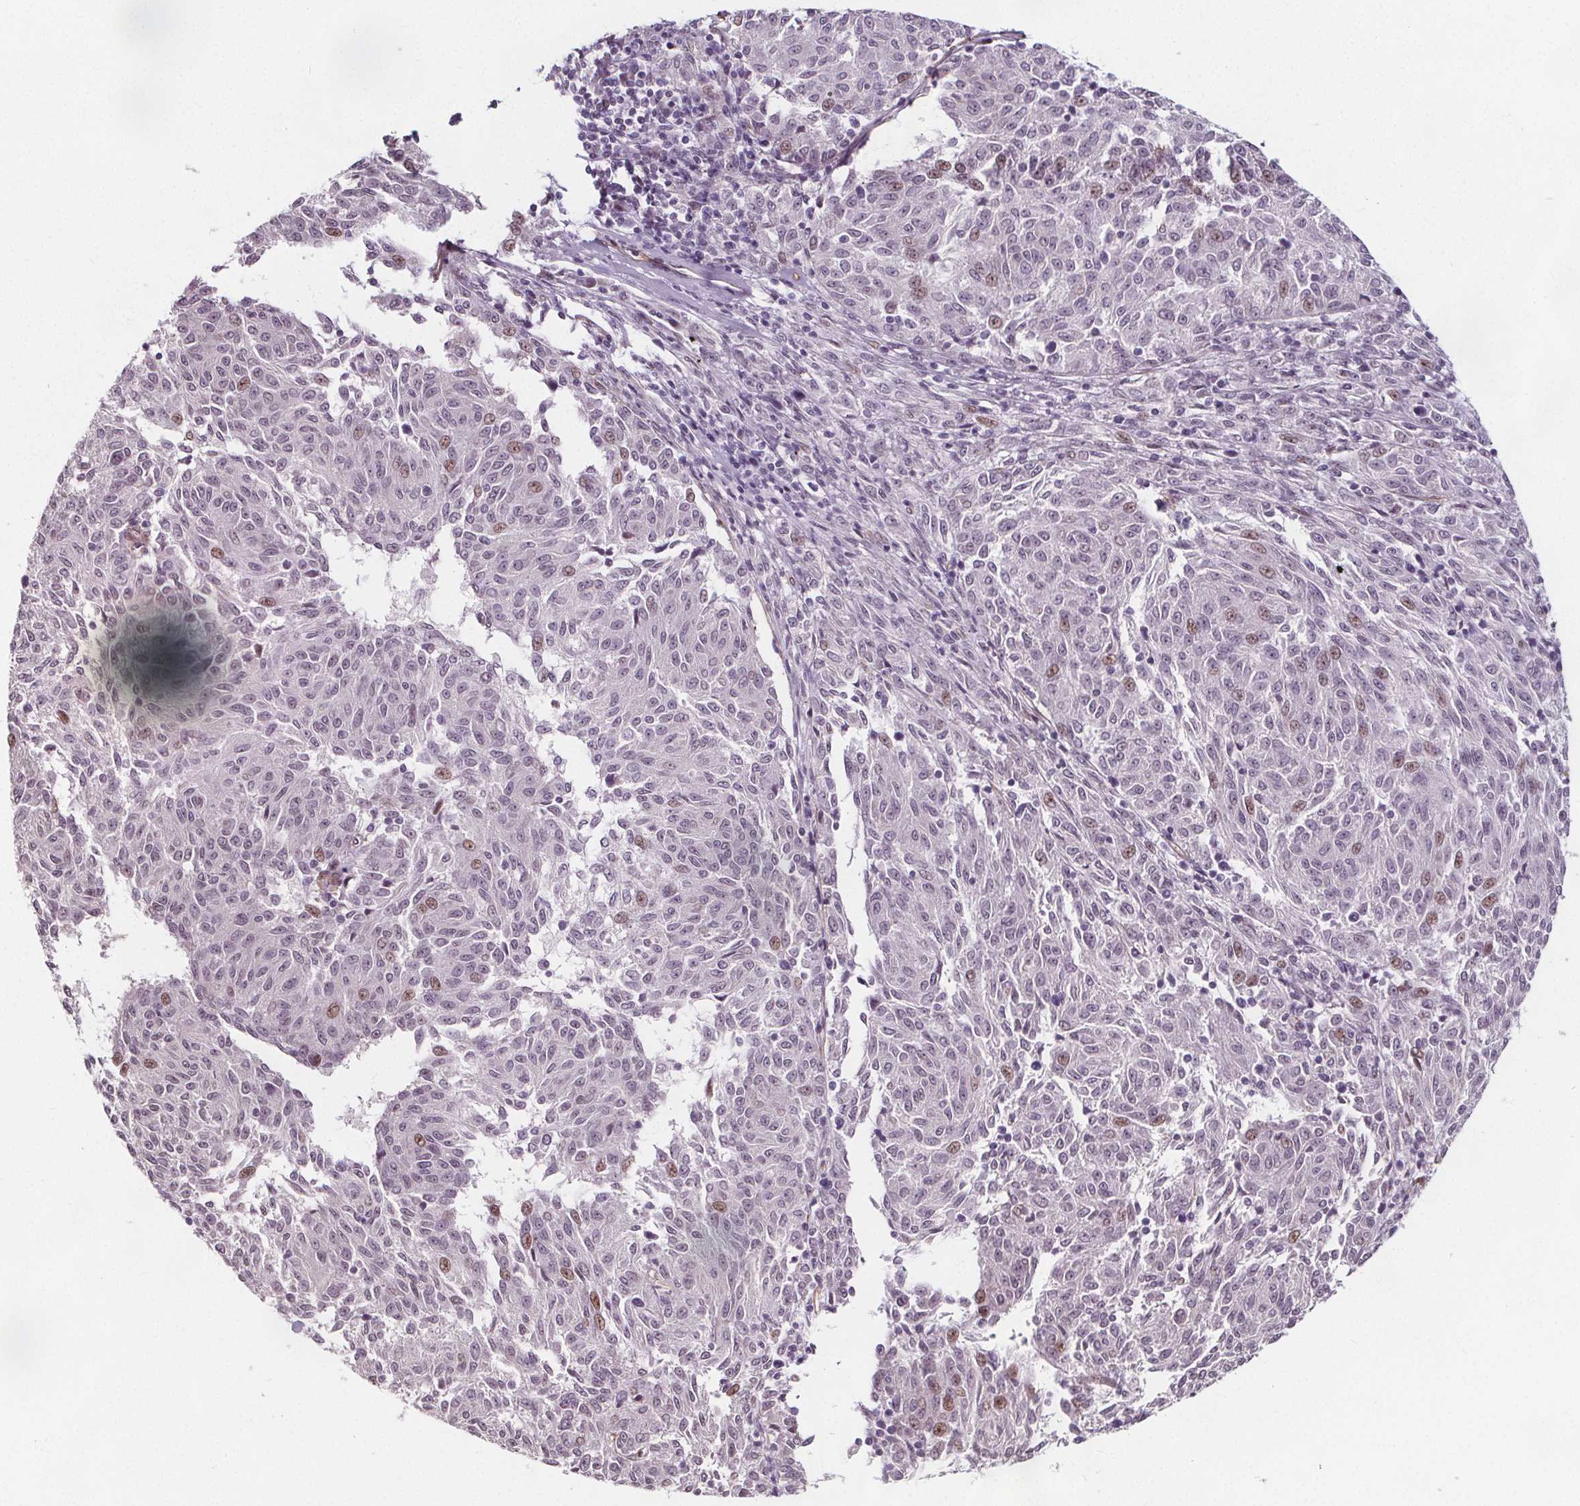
{"staining": {"intensity": "weak", "quantity": "<25%", "location": "nuclear"}, "tissue": "melanoma", "cell_type": "Tumor cells", "image_type": "cancer", "snomed": [{"axis": "morphology", "description": "Malignant melanoma, NOS"}, {"axis": "topography", "description": "Skin"}], "caption": "Malignant melanoma was stained to show a protein in brown. There is no significant staining in tumor cells.", "gene": "HAS1", "patient": {"sex": "female", "age": 72}}